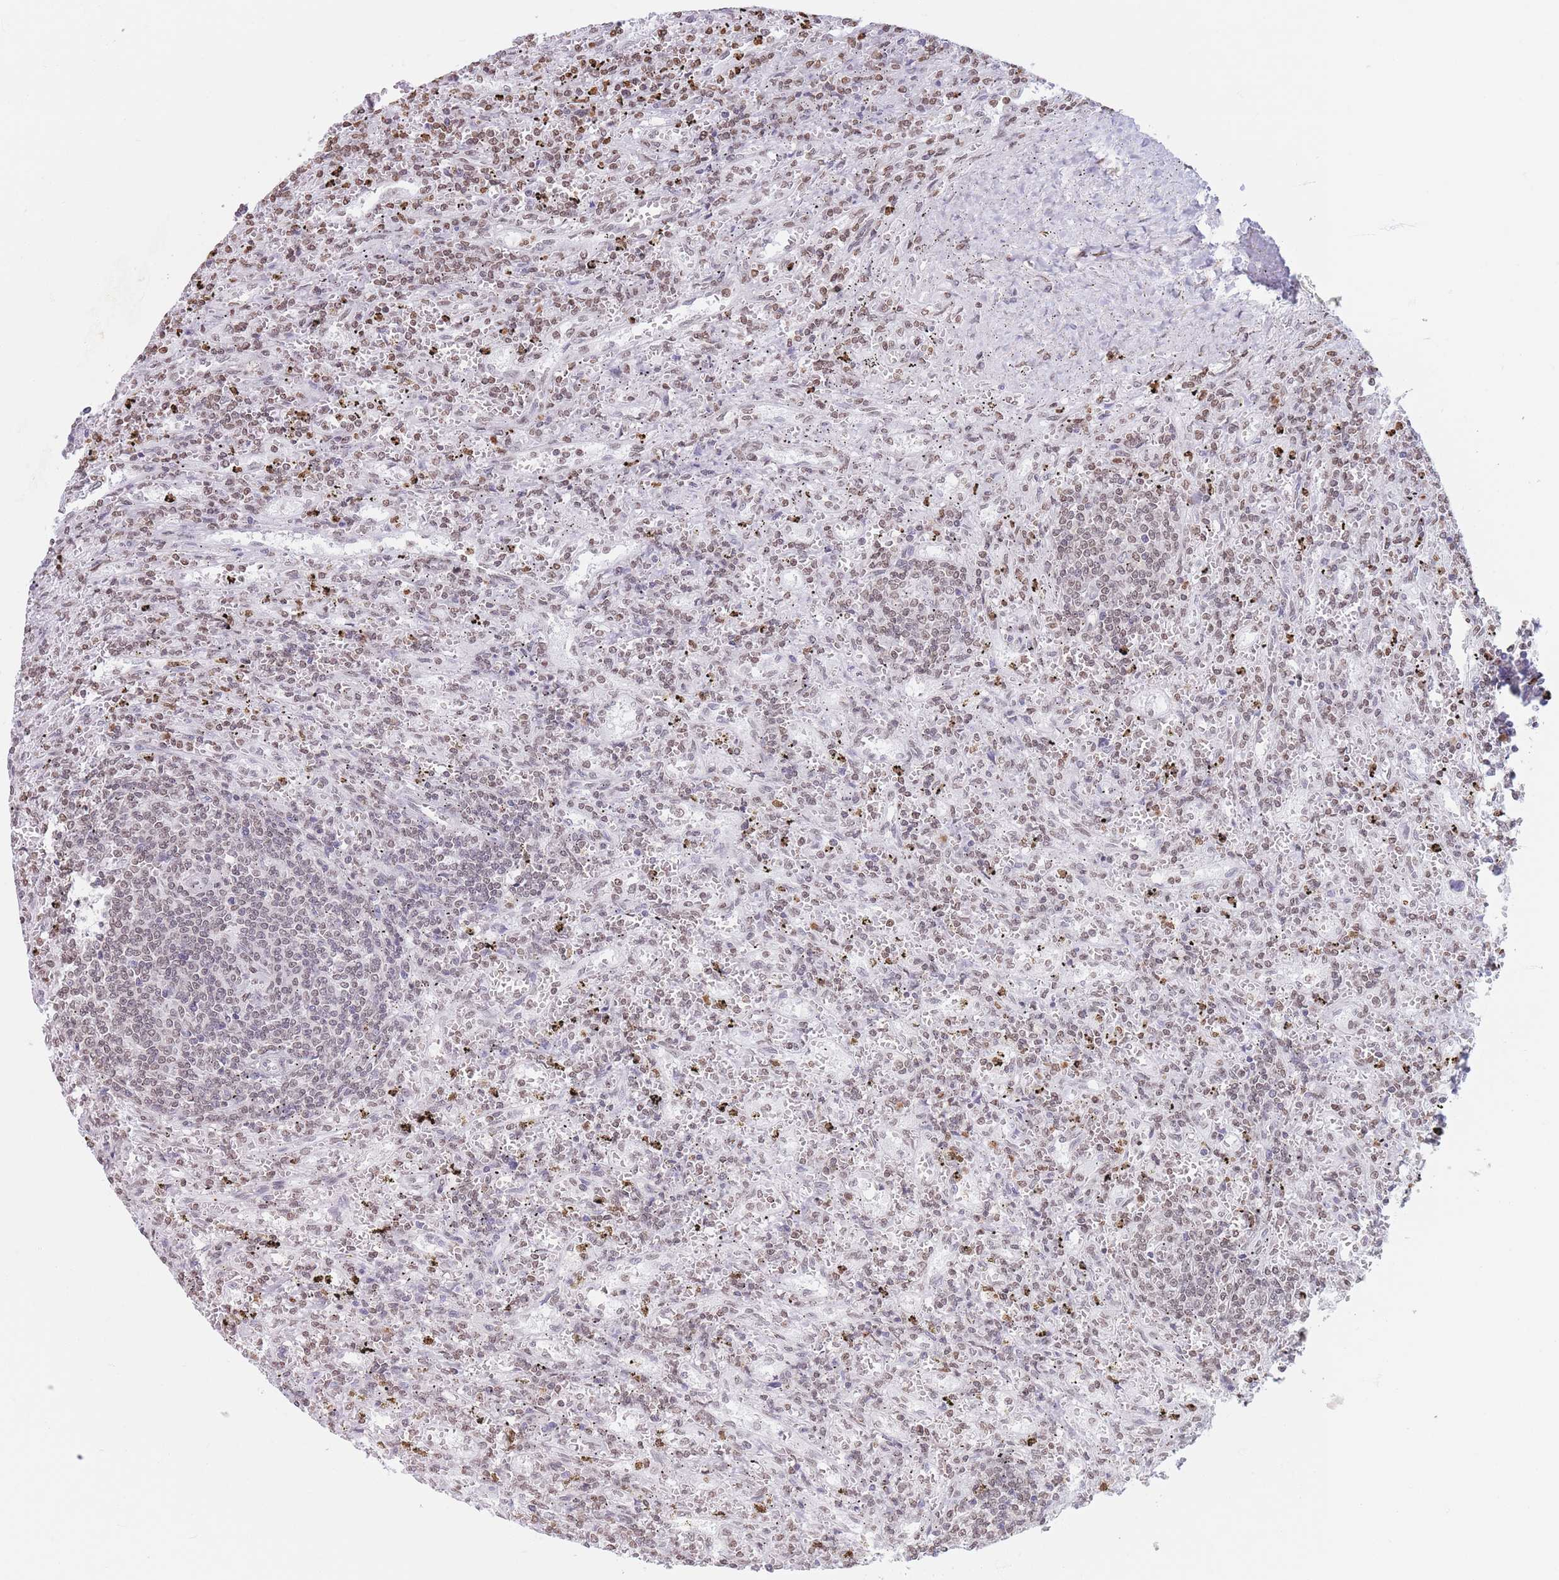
{"staining": {"intensity": "weak", "quantity": "25%-75%", "location": "nuclear"}, "tissue": "lymphoma", "cell_type": "Tumor cells", "image_type": "cancer", "snomed": [{"axis": "morphology", "description": "Malignant lymphoma, non-Hodgkin's type, Low grade"}, {"axis": "topography", "description": "Spleen"}], "caption": "An immunohistochemistry micrograph of tumor tissue is shown. Protein staining in brown labels weak nuclear positivity in lymphoma within tumor cells. Nuclei are stained in blue.", "gene": "RYK", "patient": {"sex": "male", "age": 76}}